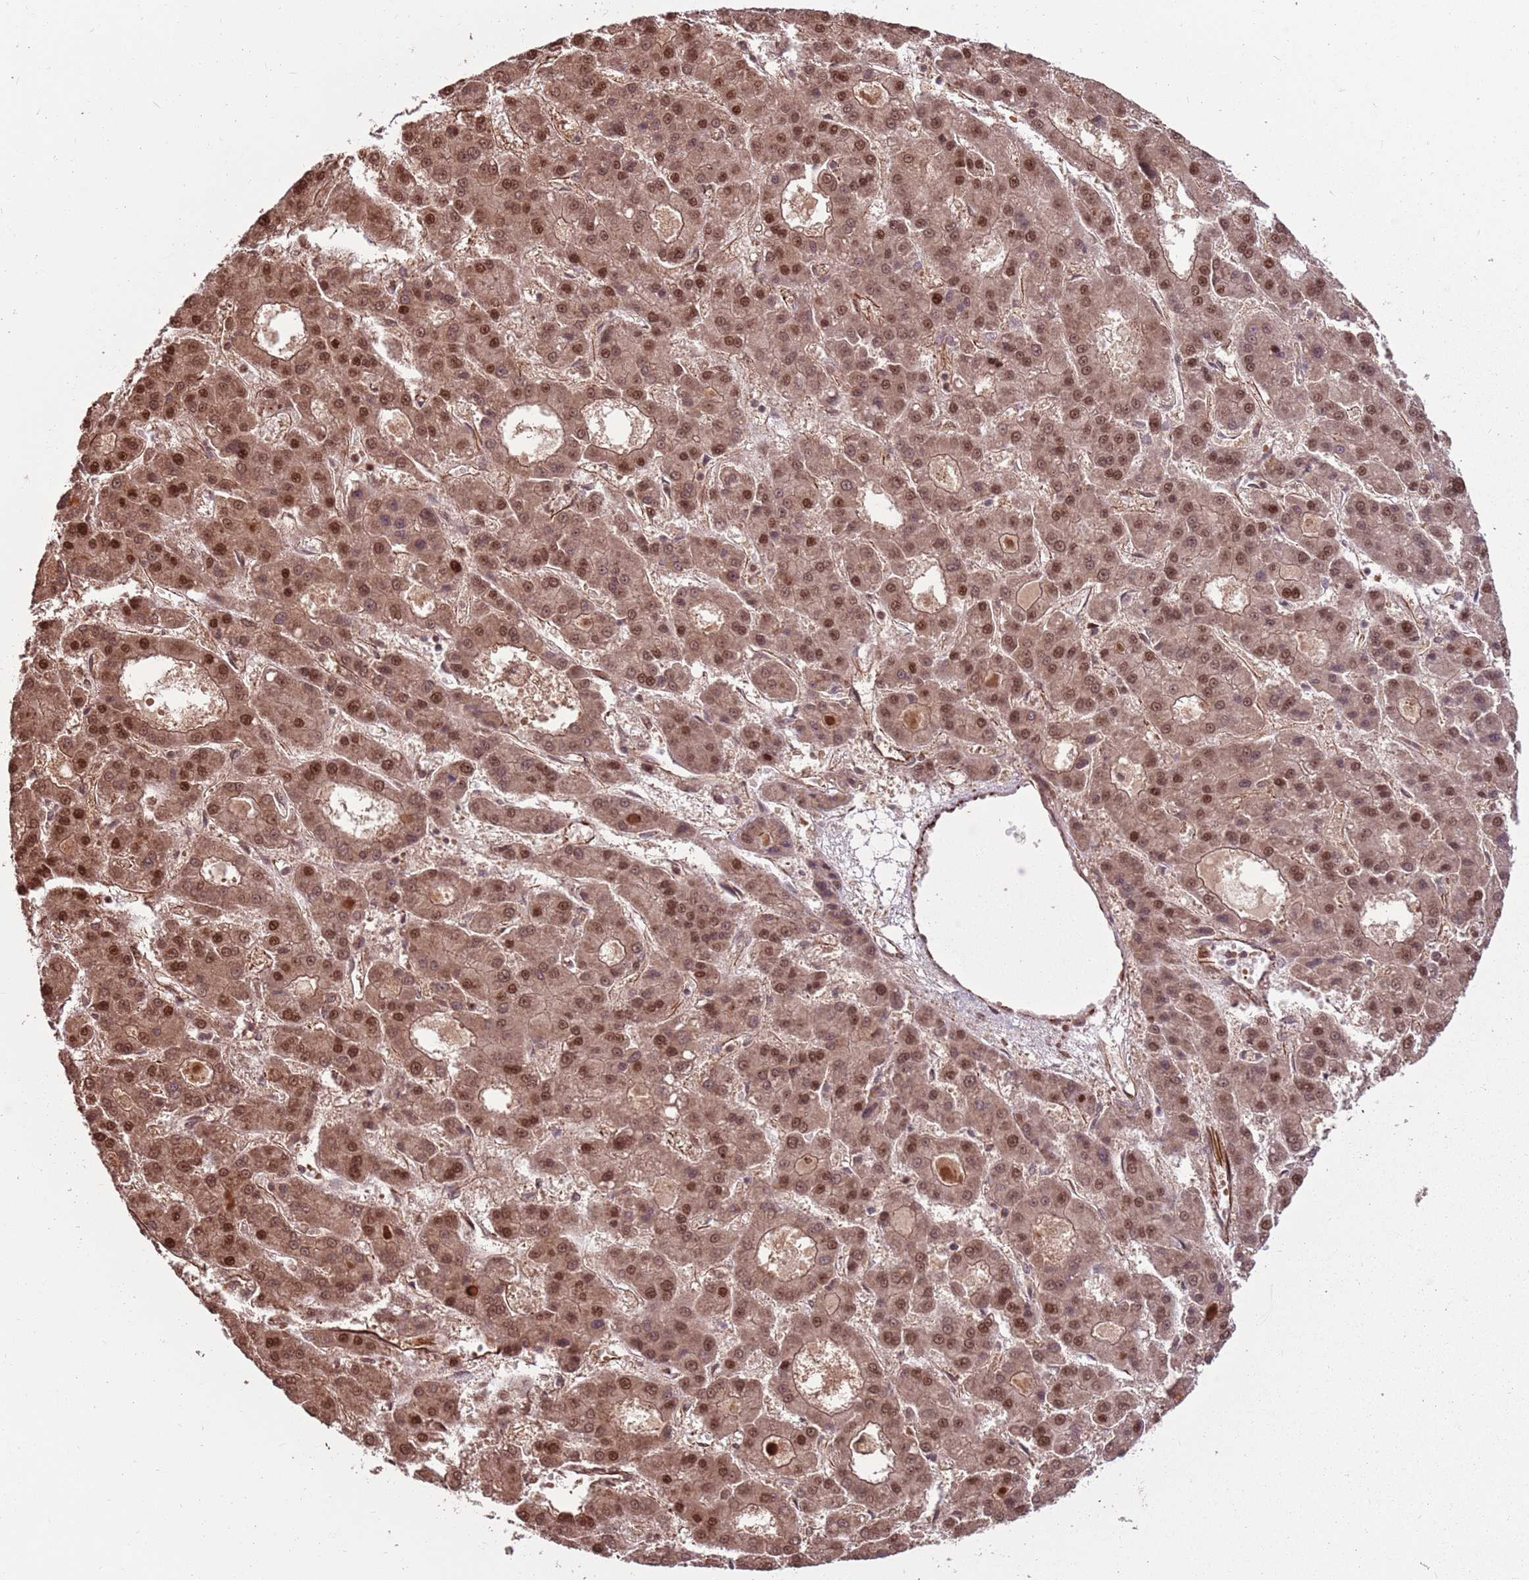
{"staining": {"intensity": "moderate", "quantity": ">75%", "location": "cytoplasmic/membranous,nuclear"}, "tissue": "liver cancer", "cell_type": "Tumor cells", "image_type": "cancer", "snomed": [{"axis": "morphology", "description": "Carcinoma, Hepatocellular, NOS"}, {"axis": "topography", "description": "Liver"}], "caption": "High-power microscopy captured an immunohistochemistry (IHC) micrograph of liver cancer, revealing moderate cytoplasmic/membranous and nuclear expression in about >75% of tumor cells.", "gene": "ADAMTS3", "patient": {"sex": "male", "age": 70}}